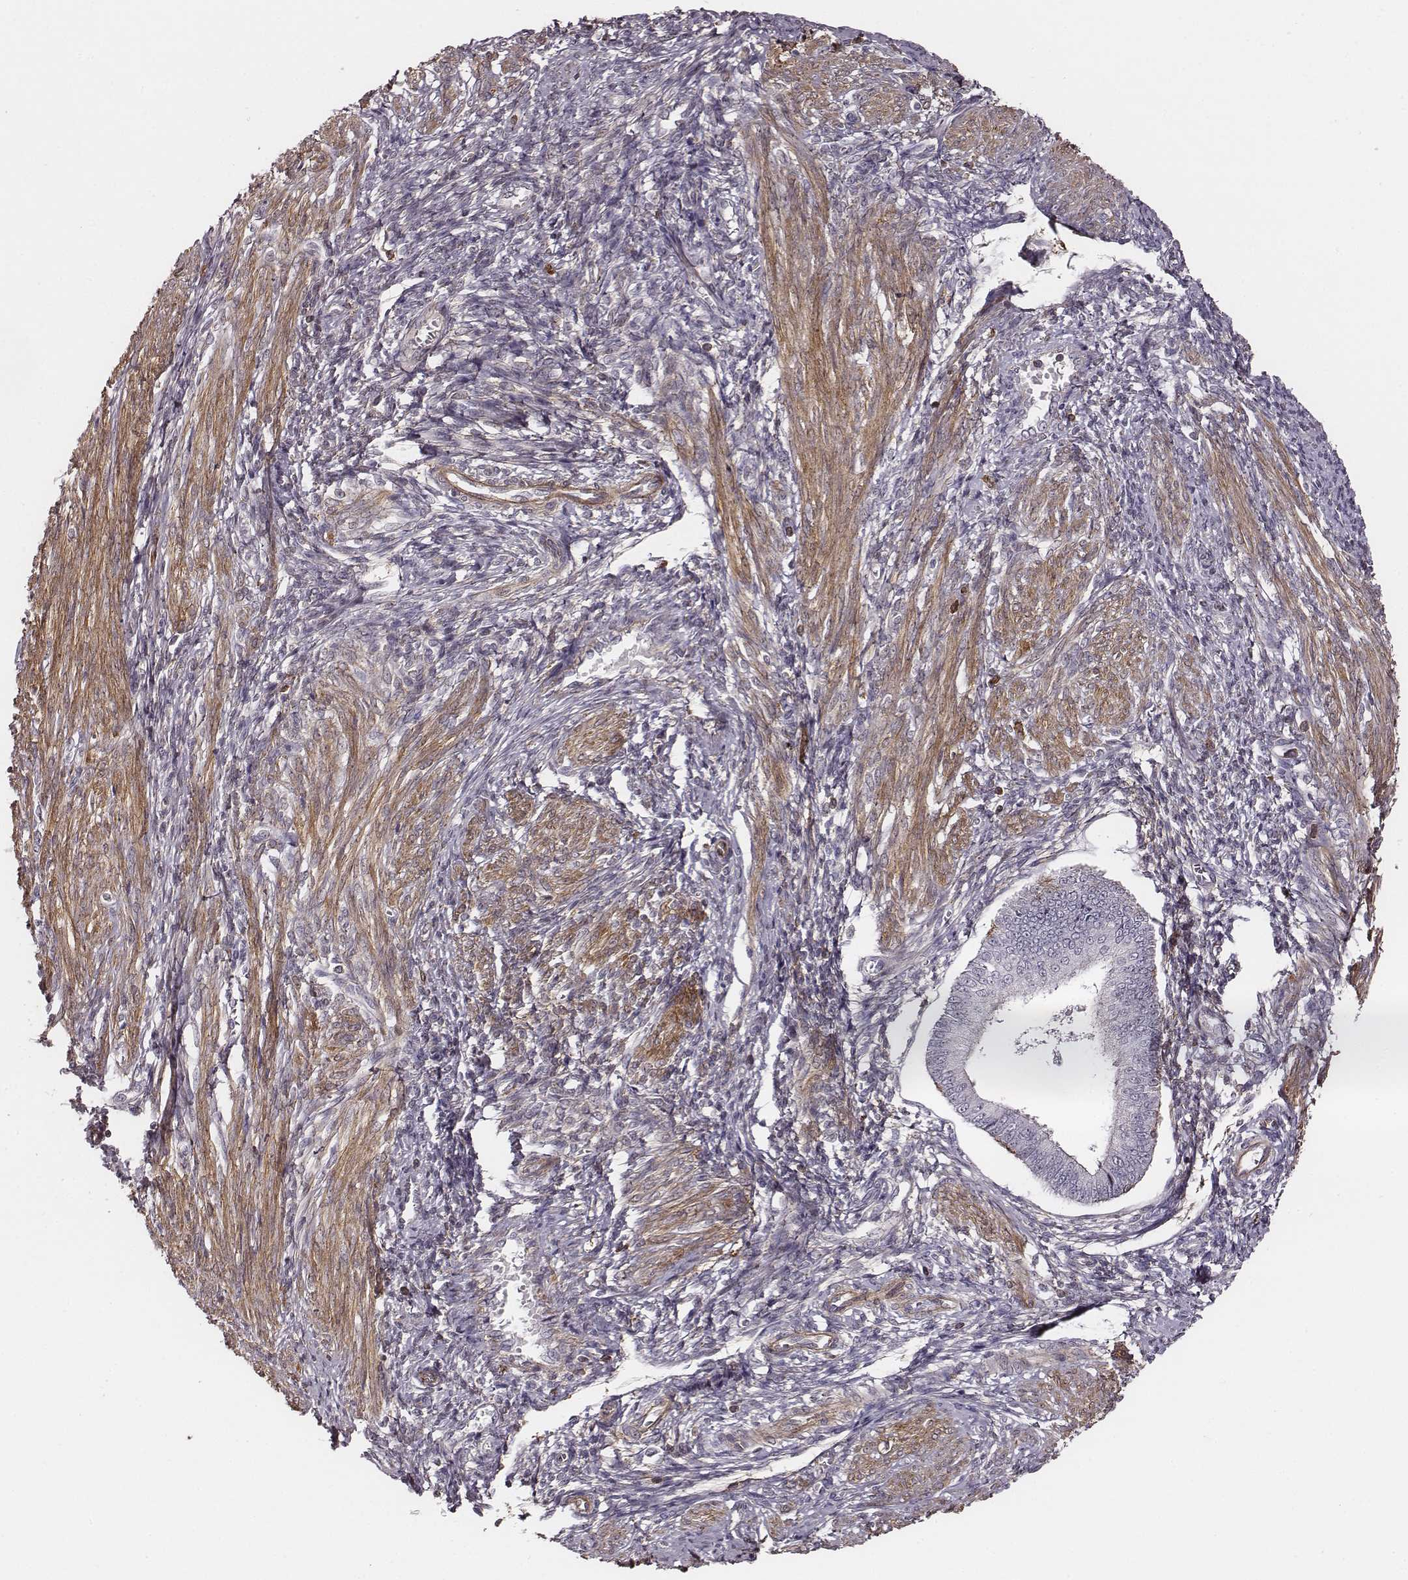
{"staining": {"intensity": "negative", "quantity": "none", "location": "none"}, "tissue": "endometrium", "cell_type": "Cells in endometrial stroma", "image_type": "normal", "snomed": [{"axis": "morphology", "description": "Normal tissue, NOS"}, {"axis": "topography", "description": "Endometrium"}], "caption": "Normal endometrium was stained to show a protein in brown. There is no significant positivity in cells in endometrial stroma. The staining is performed using DAB (3,3'-diaminobenzidine) brown chromogen with nuclei counter-stained in using hematoxylin.", "gene": "ZYX", "patient": {"sex": "female", "age": 42}}